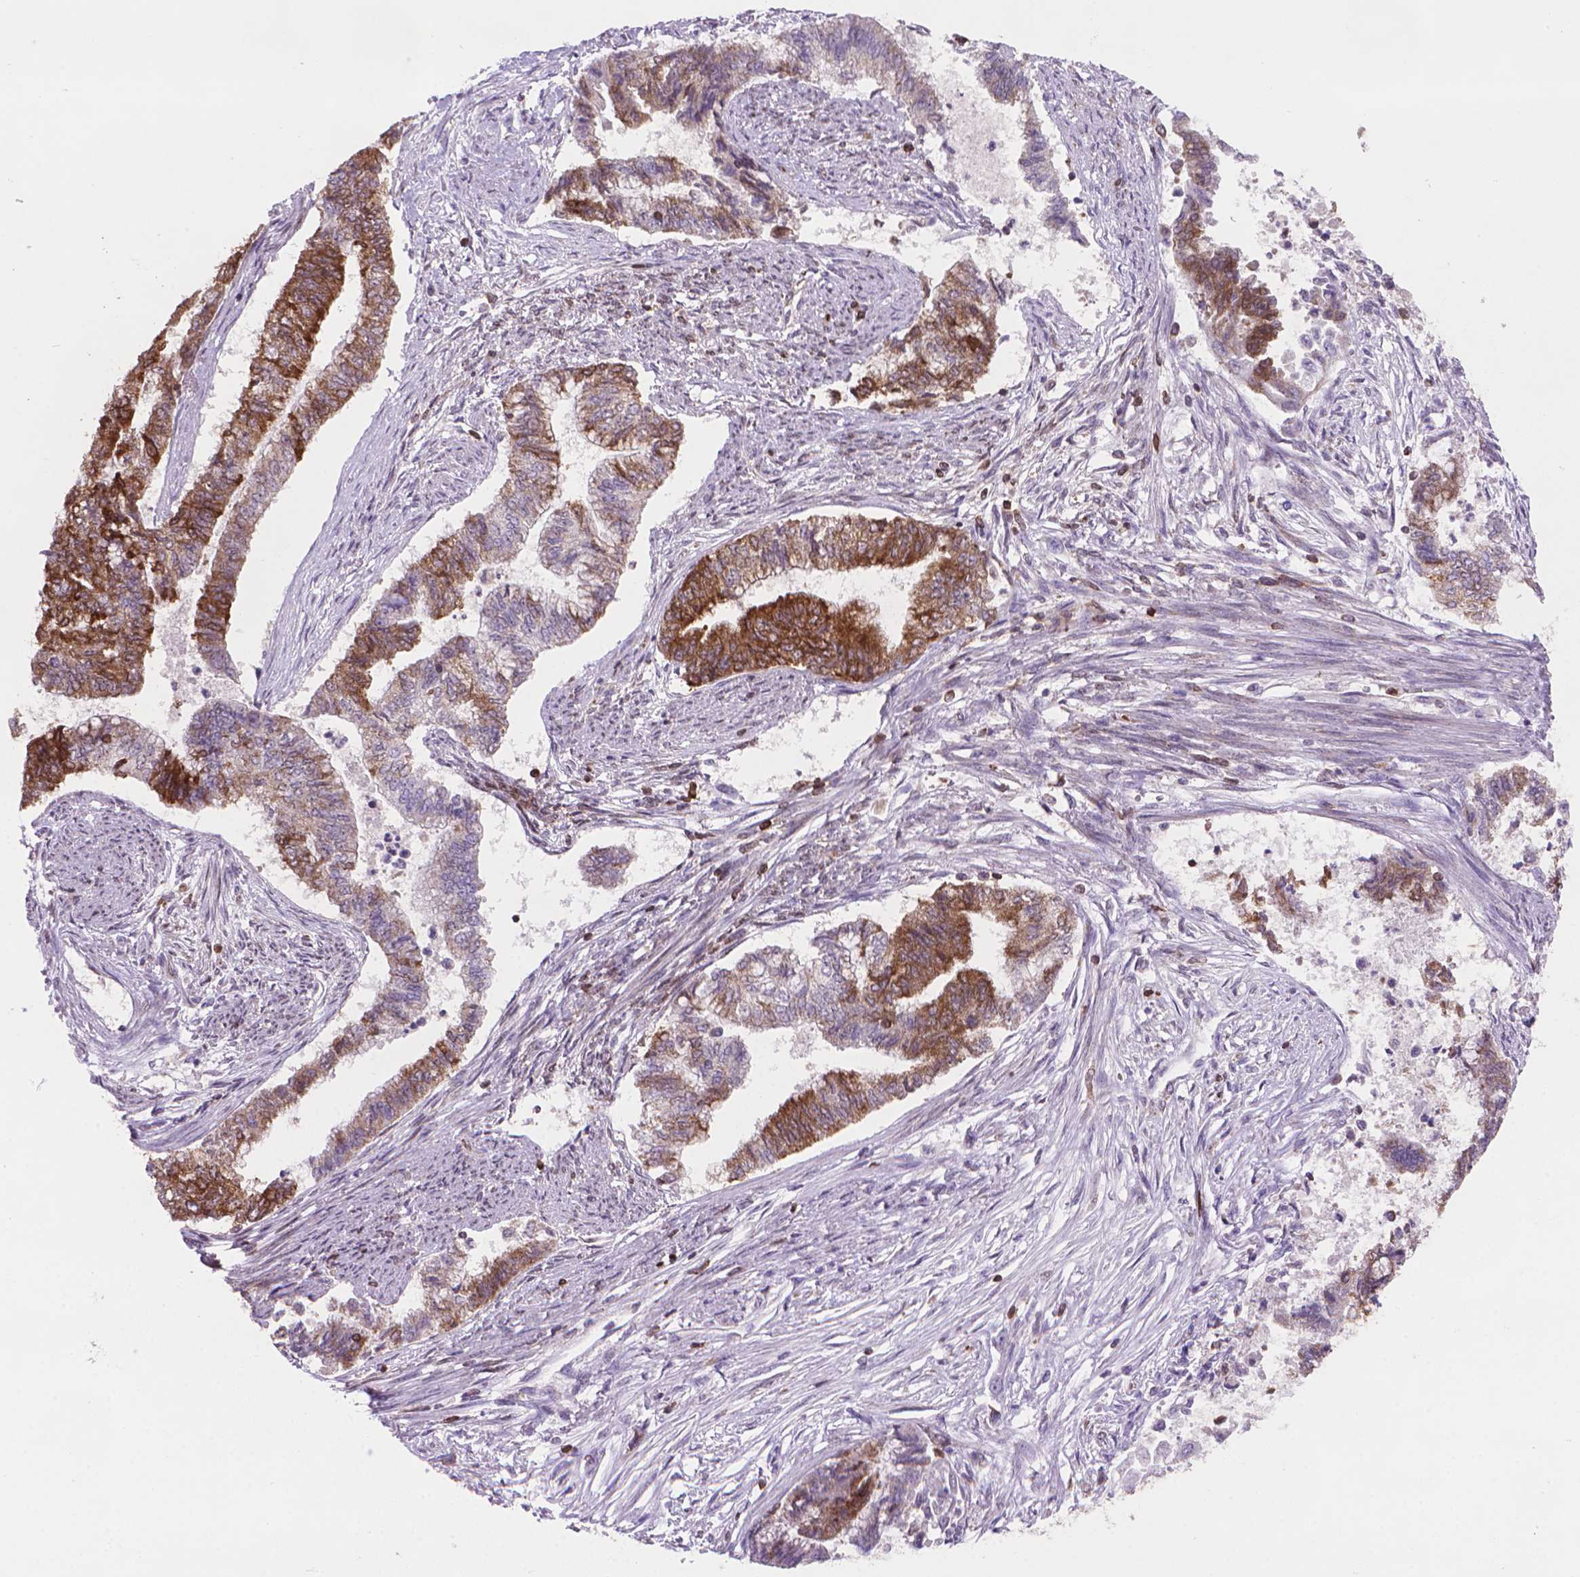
{"staining": {"intensity": "moderate", "quantity": ">75%", "location": "cytoplasmic/membranous"}, "tissue": "endometrial cancer", "cell_type": "Tumor cells", "image_type": "cancer", "snomed": [{"axis": "morphology", "description": "Adenocarcinoma, NOS"}, {"axis": "topography", "description": "Endometrium"}], "caption": "Immunohistochemistry (IHC) staining of endometrial adenocarcinoma, which displays medium levels of moderate cytoplasmic/membranous positivity in about >75% of tumor cells indicating moderate cytoplasmic/membranous protein staining. The staining was performed using DAB (3,3'-diaminobenzidine) (brown) for protein detection and nuclei were counterstained in hematoxylin (blue).", "gene": "BCL2", "patient": {"sex": "female", "age": 65}}